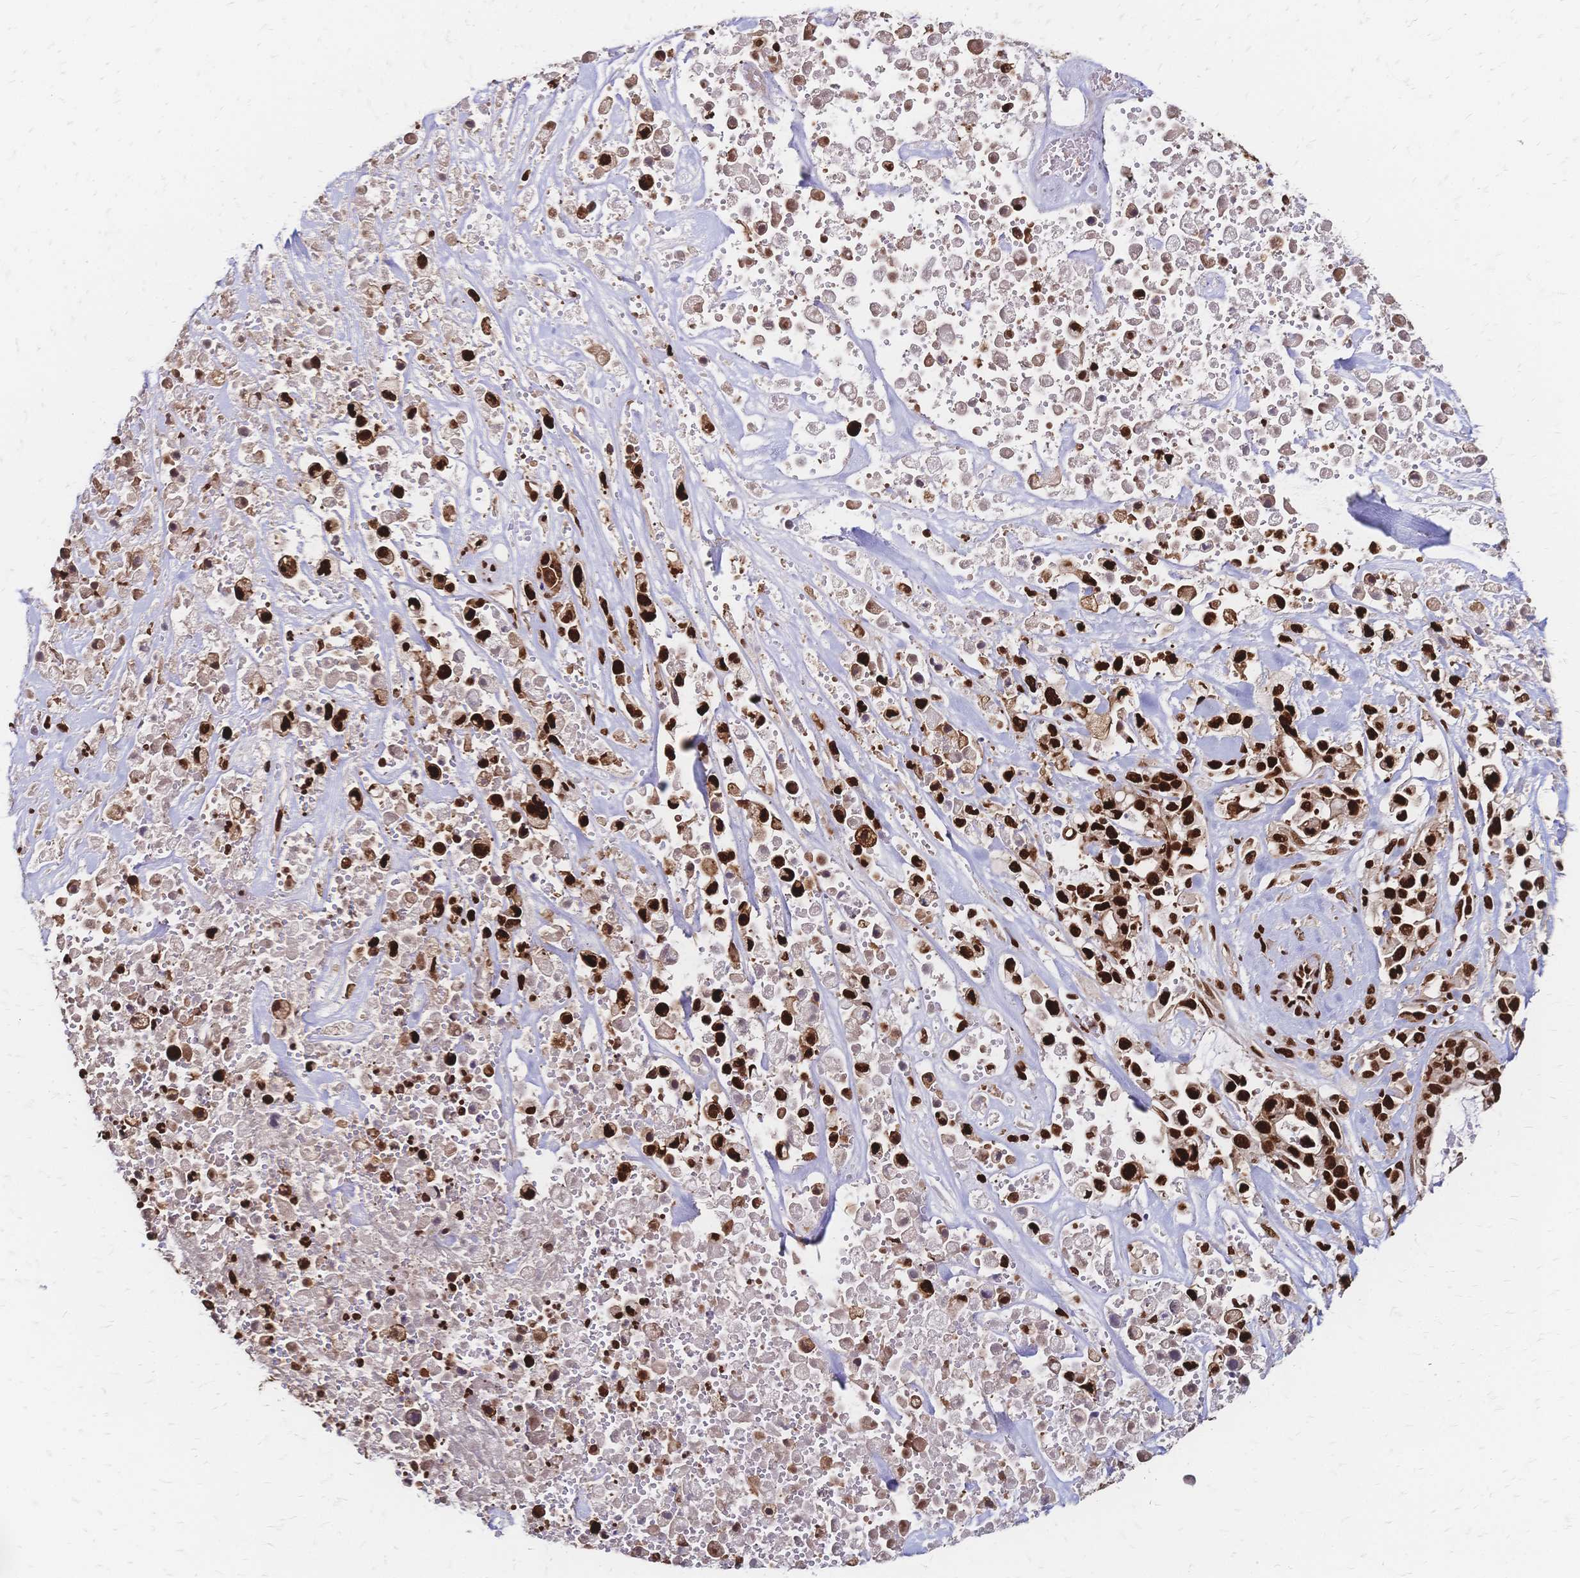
{"staining": {"intensity": "strong", "quantity": ">75%", "location": "nuclear"}, "tissue": "pancreatic cancer", "cell_type": "Tumor cells", "image_type": "cancer", "snomed": [{"axis": "morphology", "description": "Adenocarcinoma, NOS"}, {"axis": "topography", "description": "Pancreas"}], "caption": "A brown stain labels strong nuclear expression of a protein in human pancreatic cancer (adenocarcinoma) tumor cells. The protein of interest is stained brown, and the nuclei are stained in blue (DAB (3,3'-diaminobenzidine) IHC with brightfield microscopy, high magnification).", "gene": "HDGF", "patient": {"sex": "male", "age": 44}}